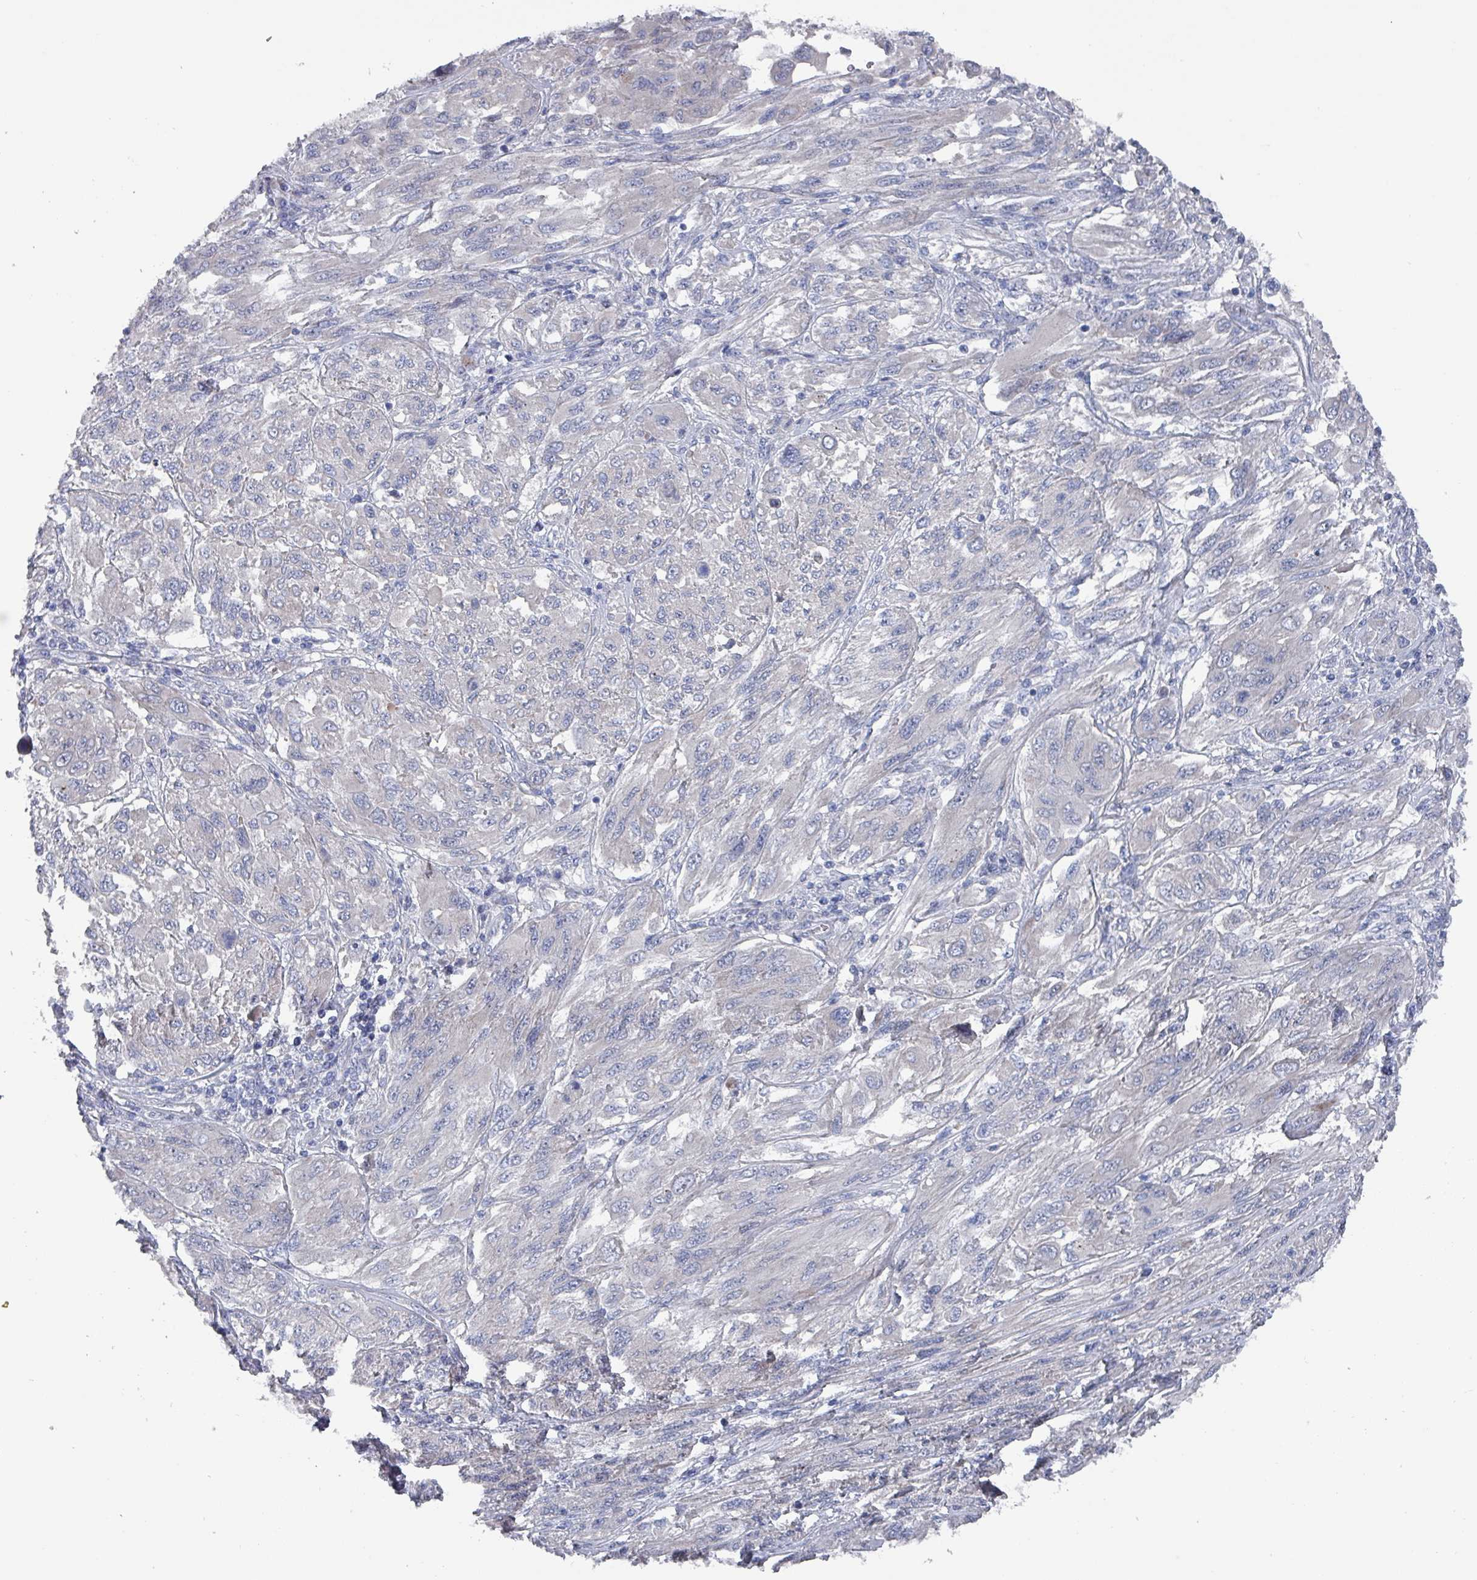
{"staining": {"intensity": "negative", "quantity": "none", "location": "none"}, "tissue": "melanoma", "cell_type": "Tumor cells", "image_type": "cancer", "snomed": [{"axis": "morphology", "description": "Malignant melanoma, NOS"}, {"axis": "topography", "description": "Skin"}], "caption": "Tumor cells show no significant protein positivity in malignant melanoma. (Brightfield microscopy of DAB immunohistochemistry (IHC) at high magnification).", "gene": "DRD5", "patient": {"sex": "female", "age": 91}}